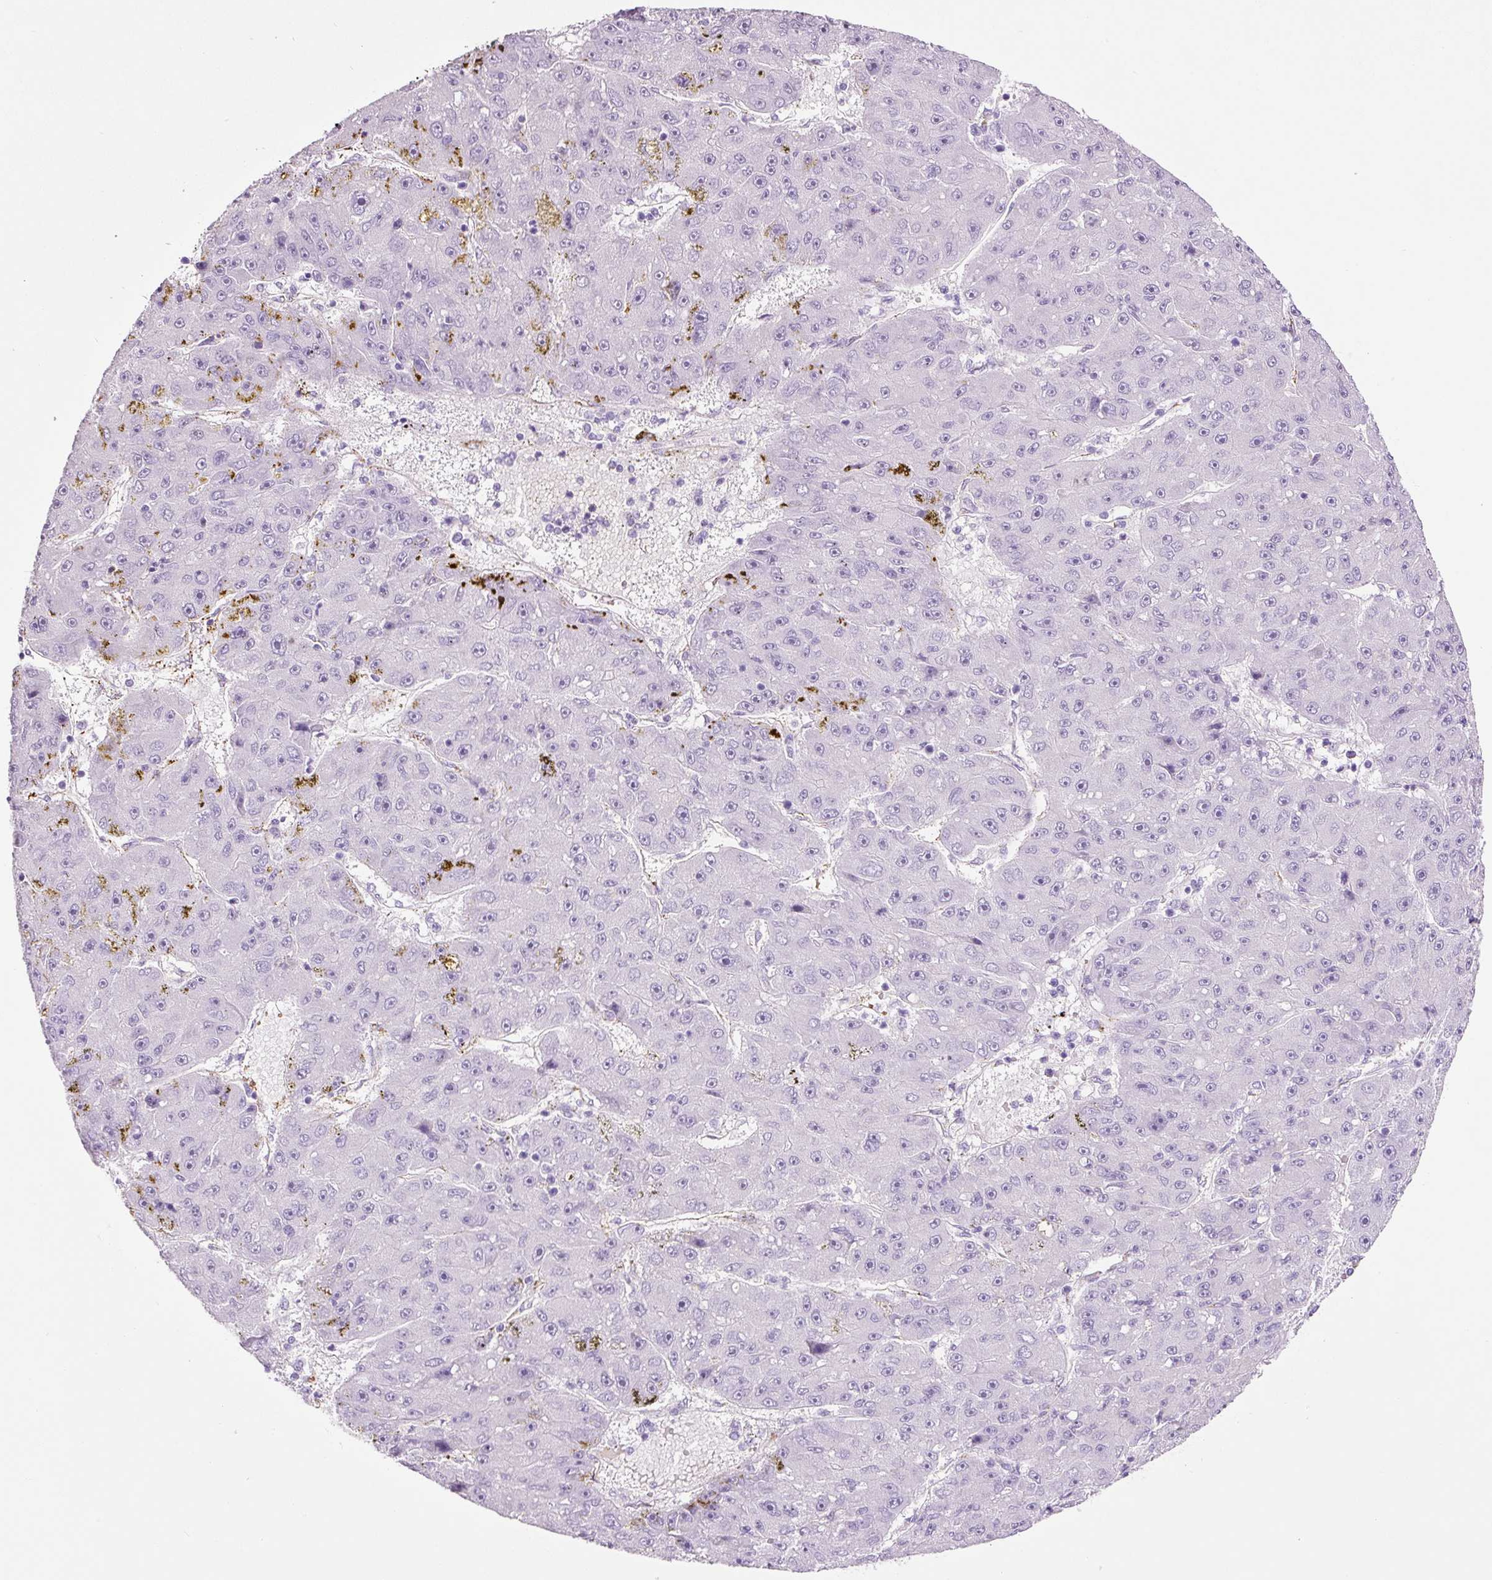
{"staining": {"intensity": "negative", "quantity": "none", "location": "none"}, "tissue": "liver cancer", "cell_type": "Tumor cells", "image_type": "cancer", "snomed": [{"axis": "morphology", "description": "Carcinoma, Hepatocellular, NOS"}, {"axis": "topography", "description": "Liver"}], "caption": "Immunohistochemistry (IHC) of human hepatocellular carcinoma (liver) reveals no staining in tumor cells.", "gene": "ADSS1", "patient": {"sex": "male", "age": 67}}